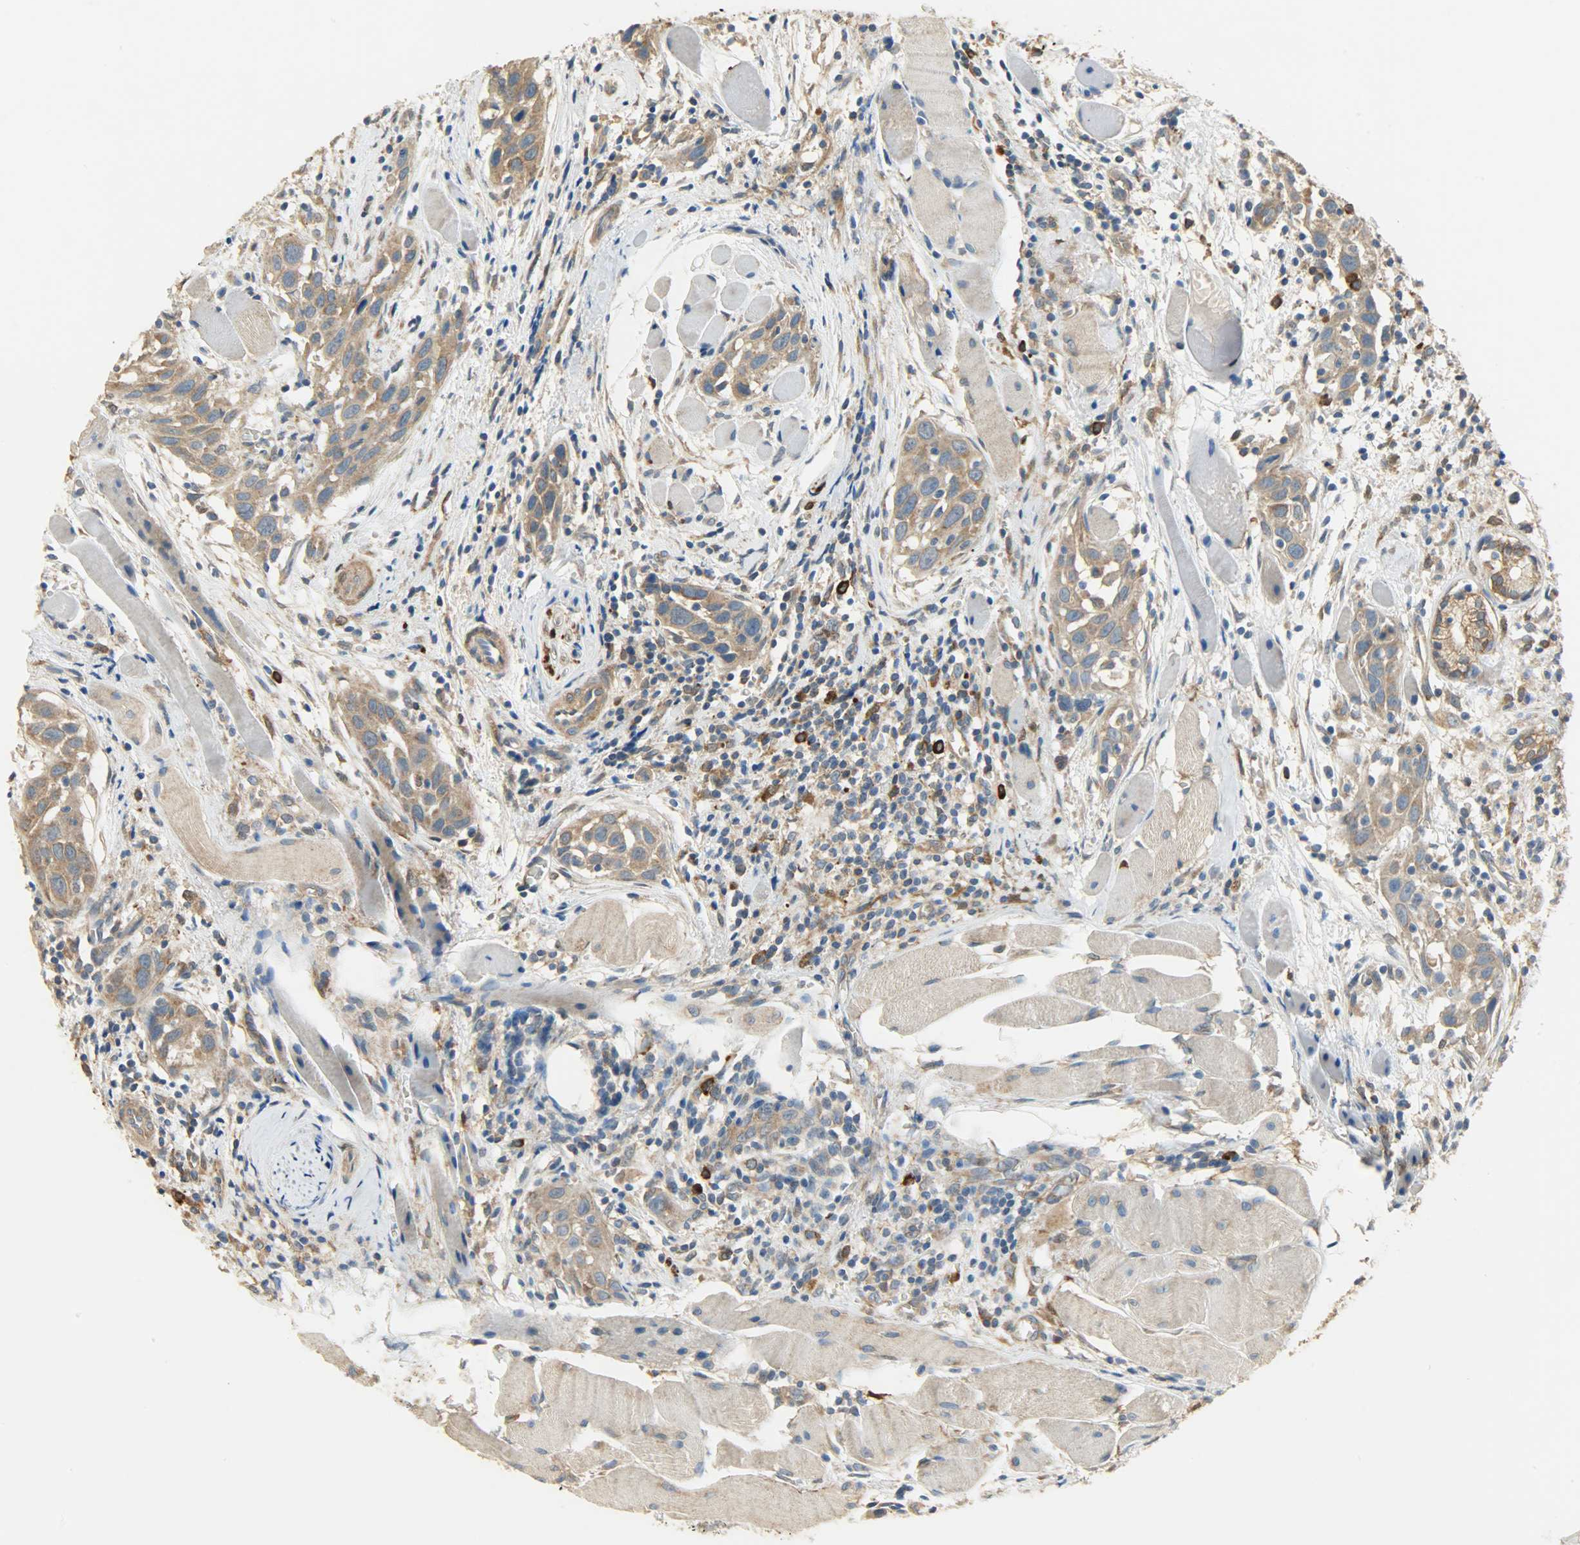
{"staining": {"intensity": "moderate", "quantity": ">75%", "location": "cytoplasmic/membranous"}, "tissue": "head and neck cancer", "cell_type": "Tumor cells", "image_type": "cancer", "snomed": [{"axis": "morphology", "description": "Squamous cell carcinoma, NOS"}, {"axis": "topography", "description": "Oral tissue"}, {"axis": "topography", "description": "Head-Neck"}], "caption": "Immunohistochemistry image of neoplastic tissue: human squamous cell carcinoma (head and neck) stained using immunohistochemistry shows medium levels of moderate protein expression localized specifically in the cytoplasmic/membranous of tumor cells, appearing as a cytoplasmic/membranous brown color.", "gene": "C1orf198", "patient": {"sex": "female", "age": 50}}